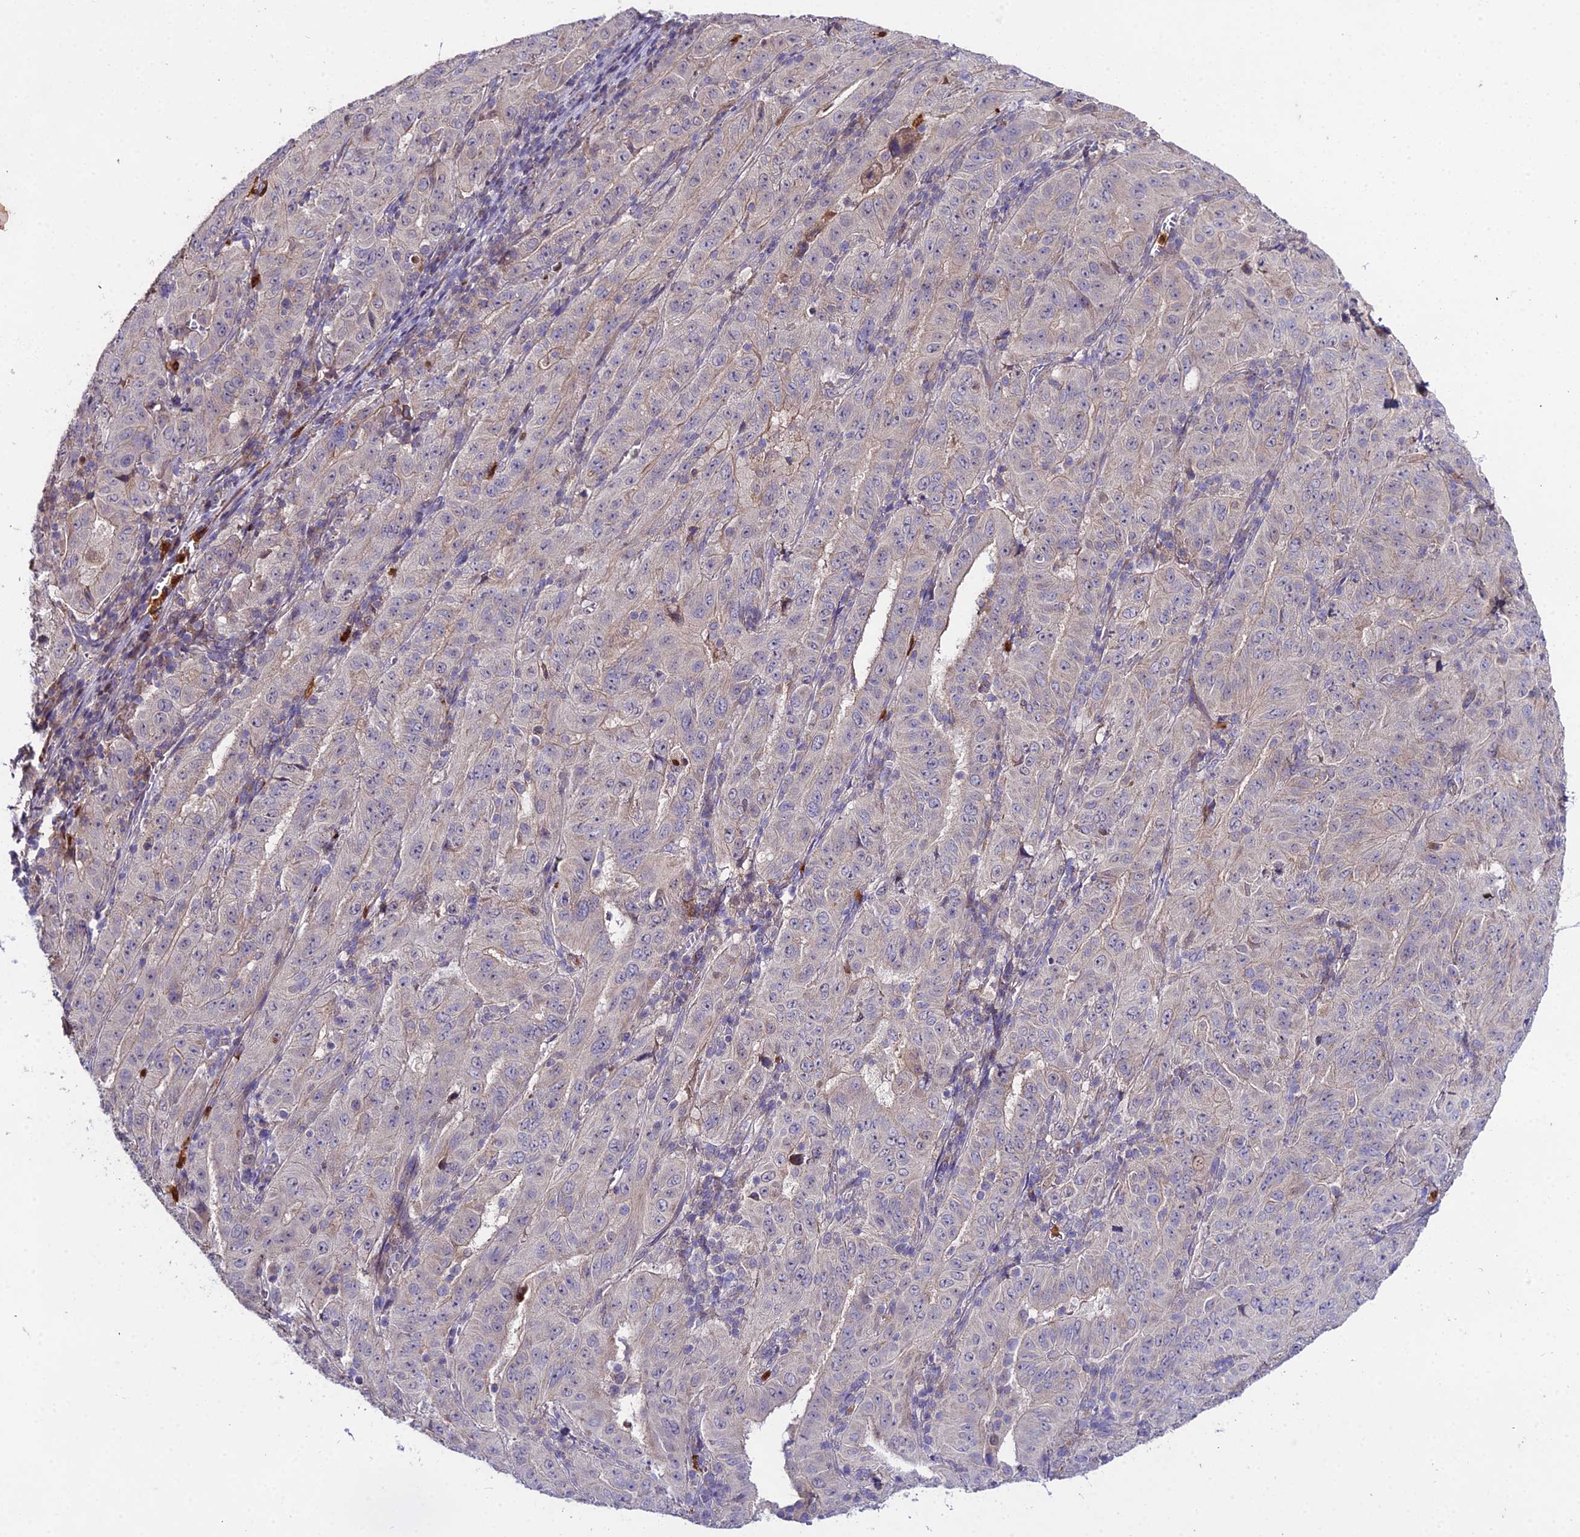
{"staining": {"intensity": "negative", "quantity": "none", "location": "none"}, "tissue": "pancreatic cancer", "cell_type": "Tumor cells", "image_type": "cancer", "snomed": [{"axis": "morphology", "description": "Adenocarcinoma, NOS"}, {"axis": "topography", "description": "Pancreas"}], "caption": "Tumor cells are negative for brown protein staining in pancreatic cancer (adenocarcinoma).", "gene": "EID2", "patient": {"sex": "male", "age": 63}}